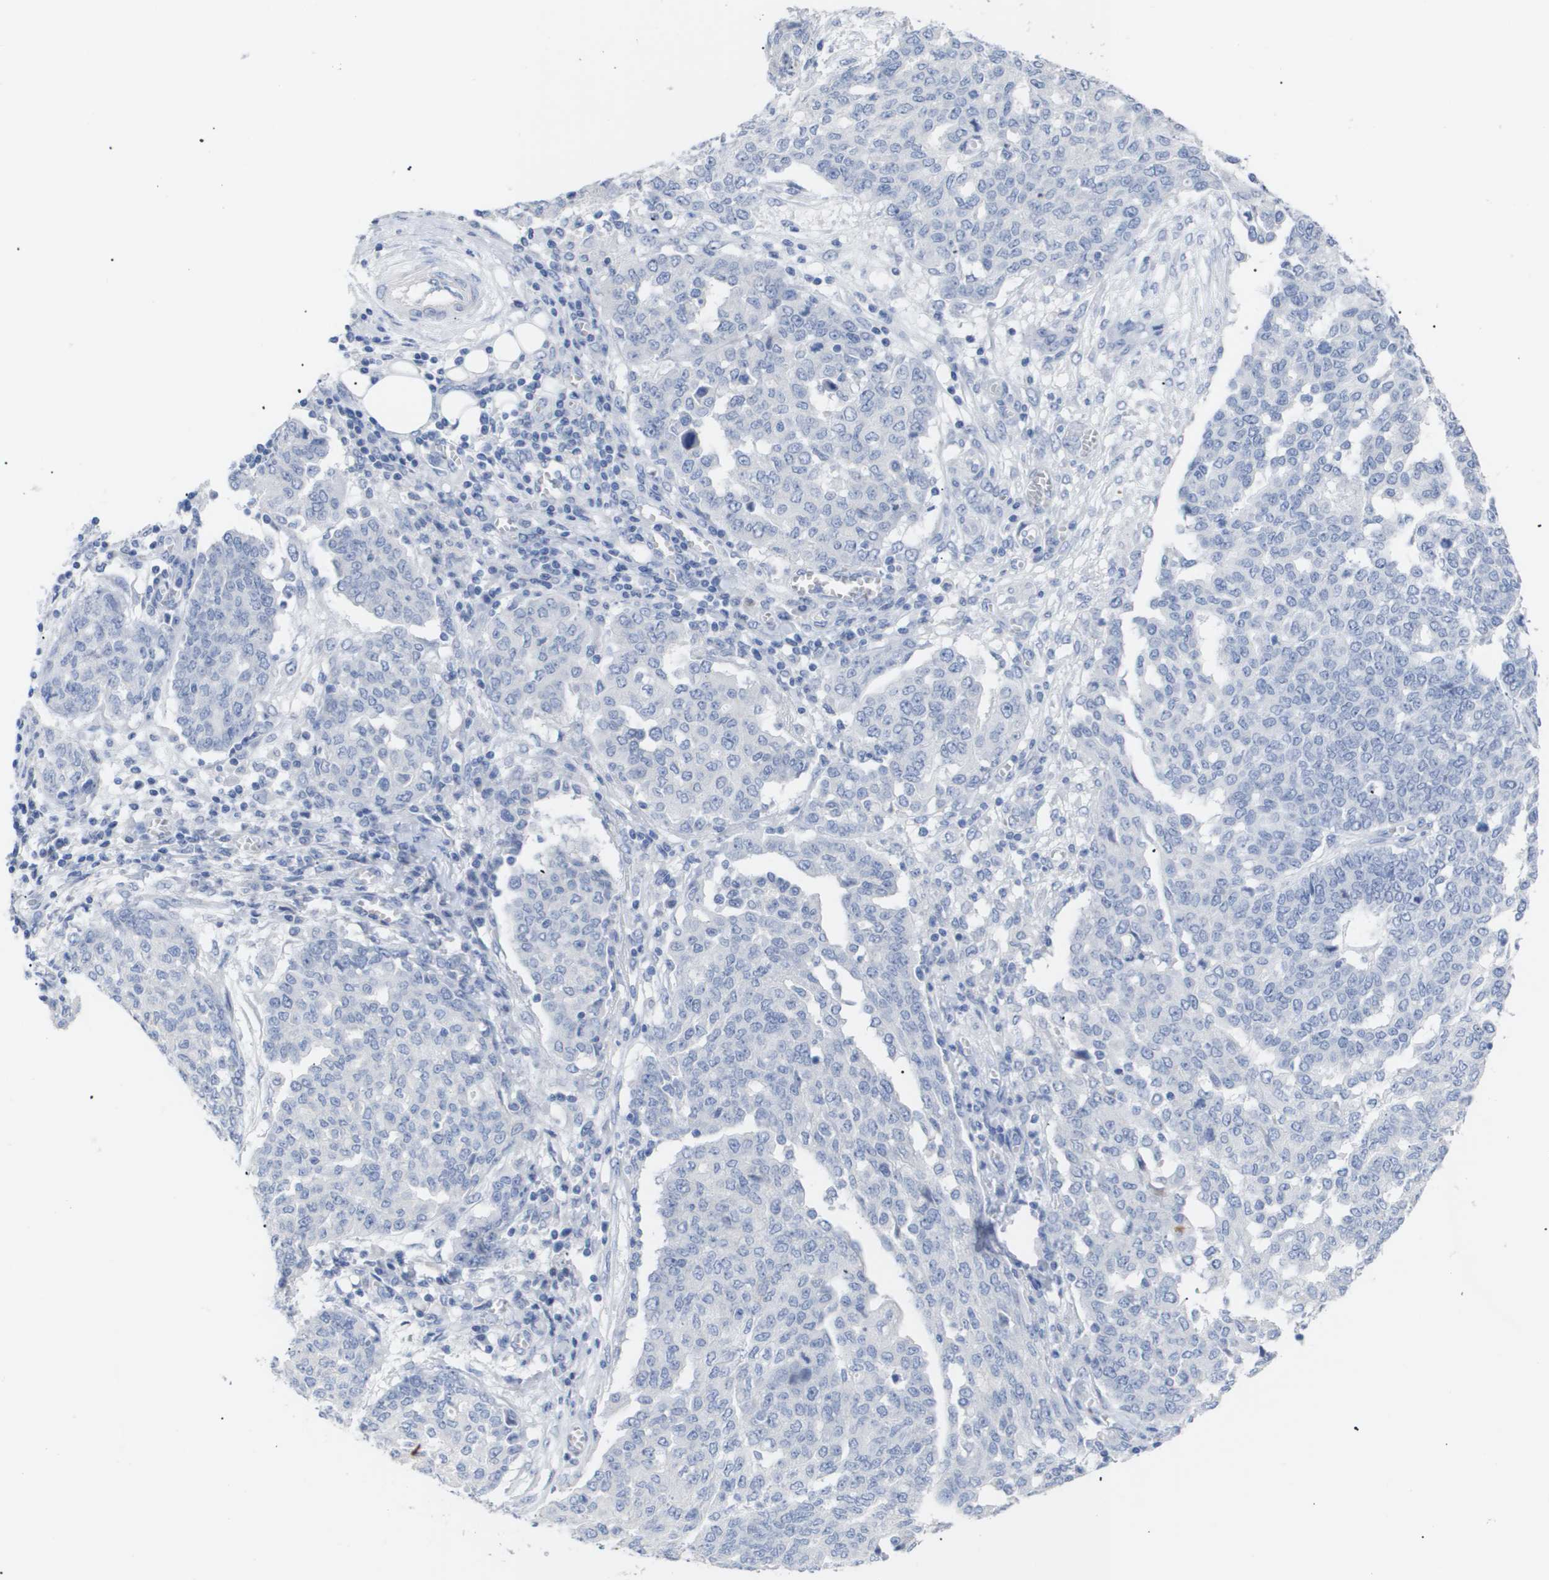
{"staining": {"intensity": "negative", "quantity": "none", "location": "none"}, "tissue": "ovarian cancer", "cell_type": "Tumor cells", "image_type": "cancer", "snomed": [{"axis": "morphology", "description": "Cystadenocarcinoma, serous, NOS"}, {"axis": "topography", "description": "Soft tissue"}, {"axis": "topography", "description": "Ovary"}], "caption": "Ovarian cancer (serous cystadenocarcinoma) was stained to show a protein in brown. There is no significant positivity in tumor cells.", "gene": "CAV3", "patient": {"sex": "female", "age": 57}}